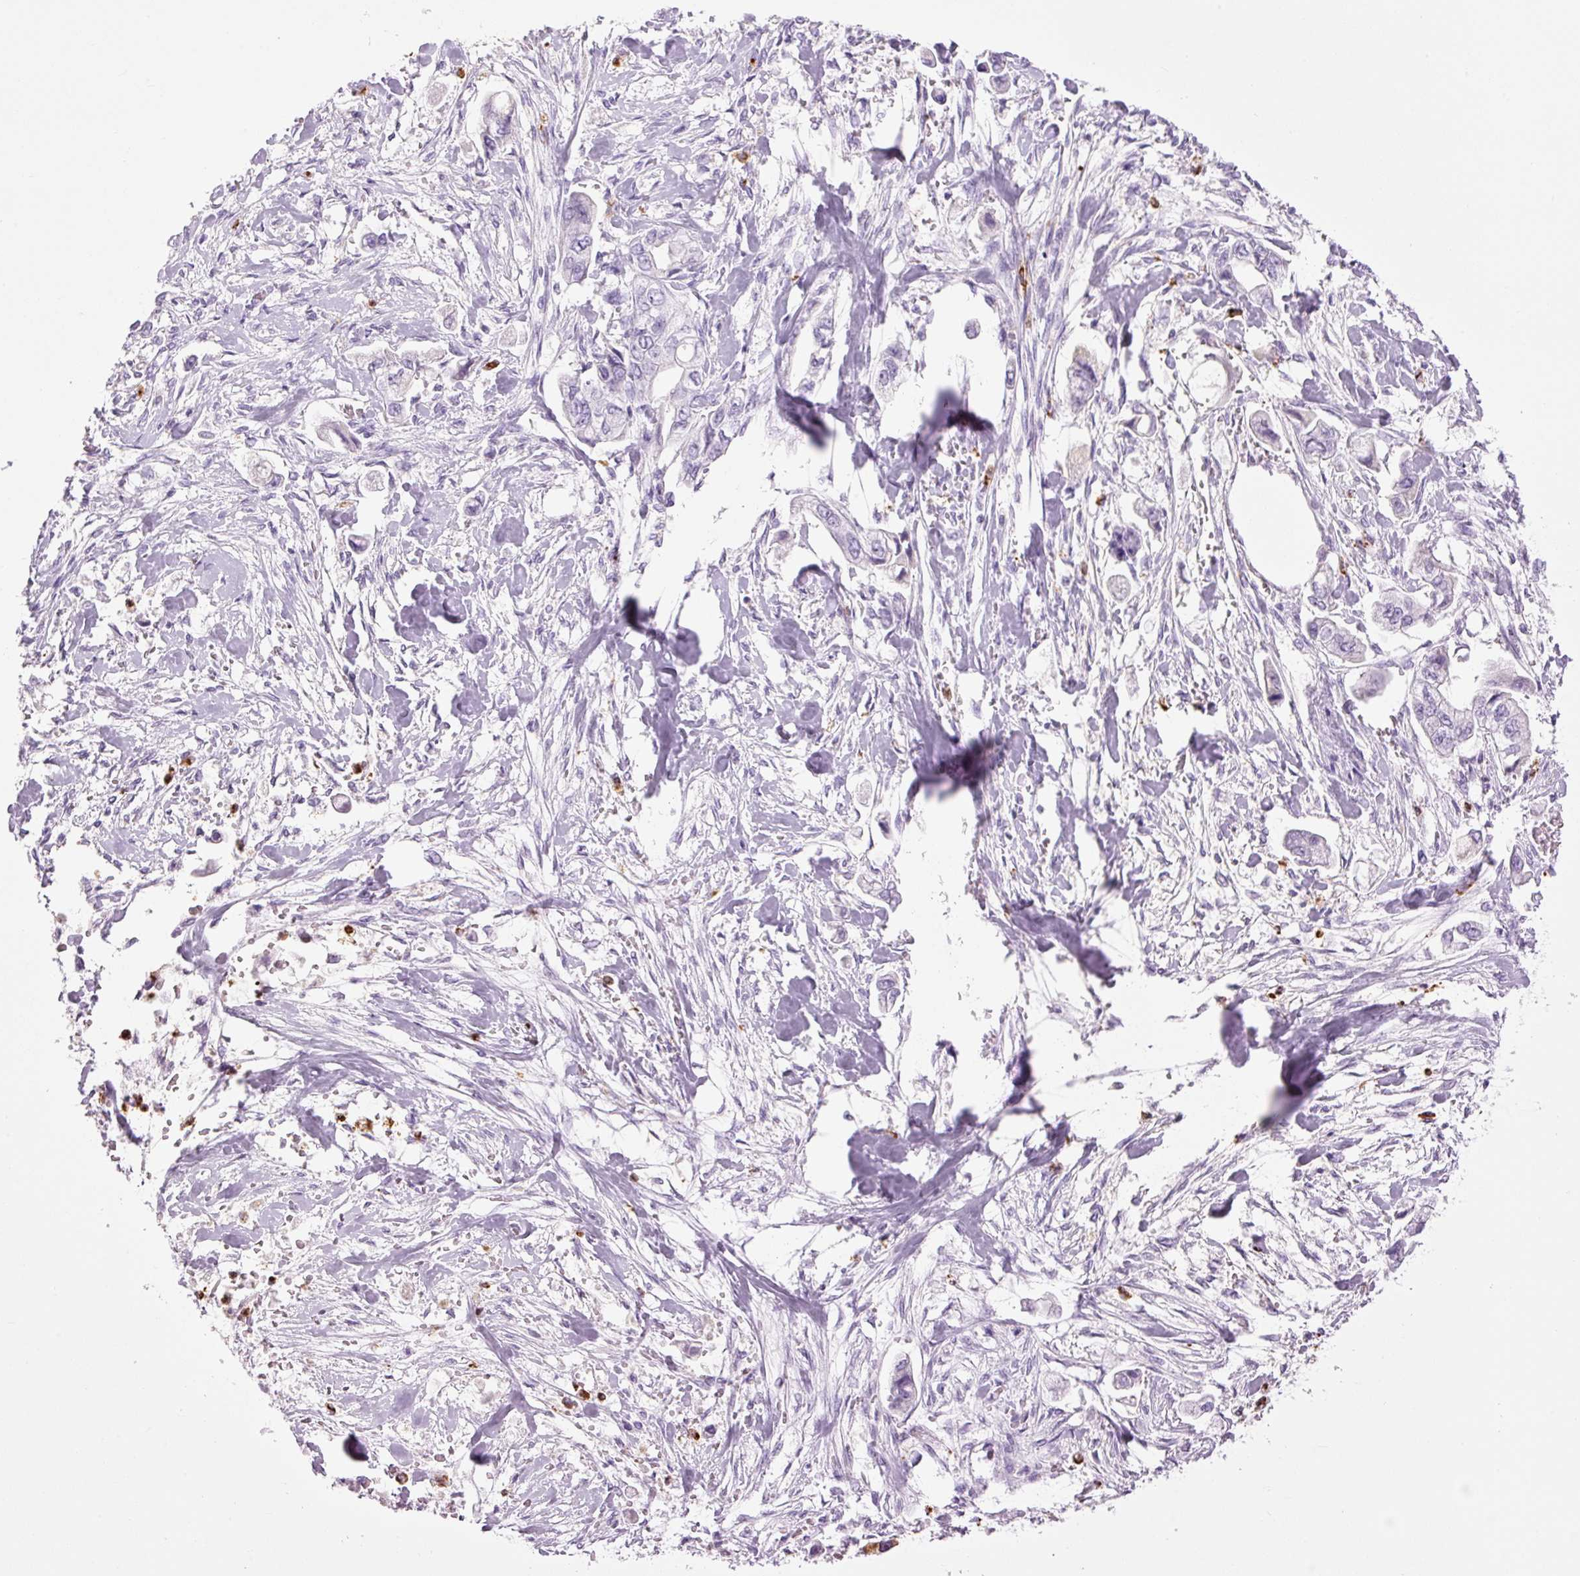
{"staining": {"intensity": "negative", "quantity": "none", "location": "none"}, "tissue": "stomach cancer", "cell_type": "Tumor cells", "image_type": "cancer", "snomed": [{"axis": "morphology", "description": "Adenocarcinoma, NOS"}, {"axis": "topography", "description": "Stomach"}], "caption": "Immunohistochemical staining of stomach adenocarcinoma exhibits no significant staining in tumor cells.", "gene": "LYZ", "patient": {"sex": "male", "age": 62}}